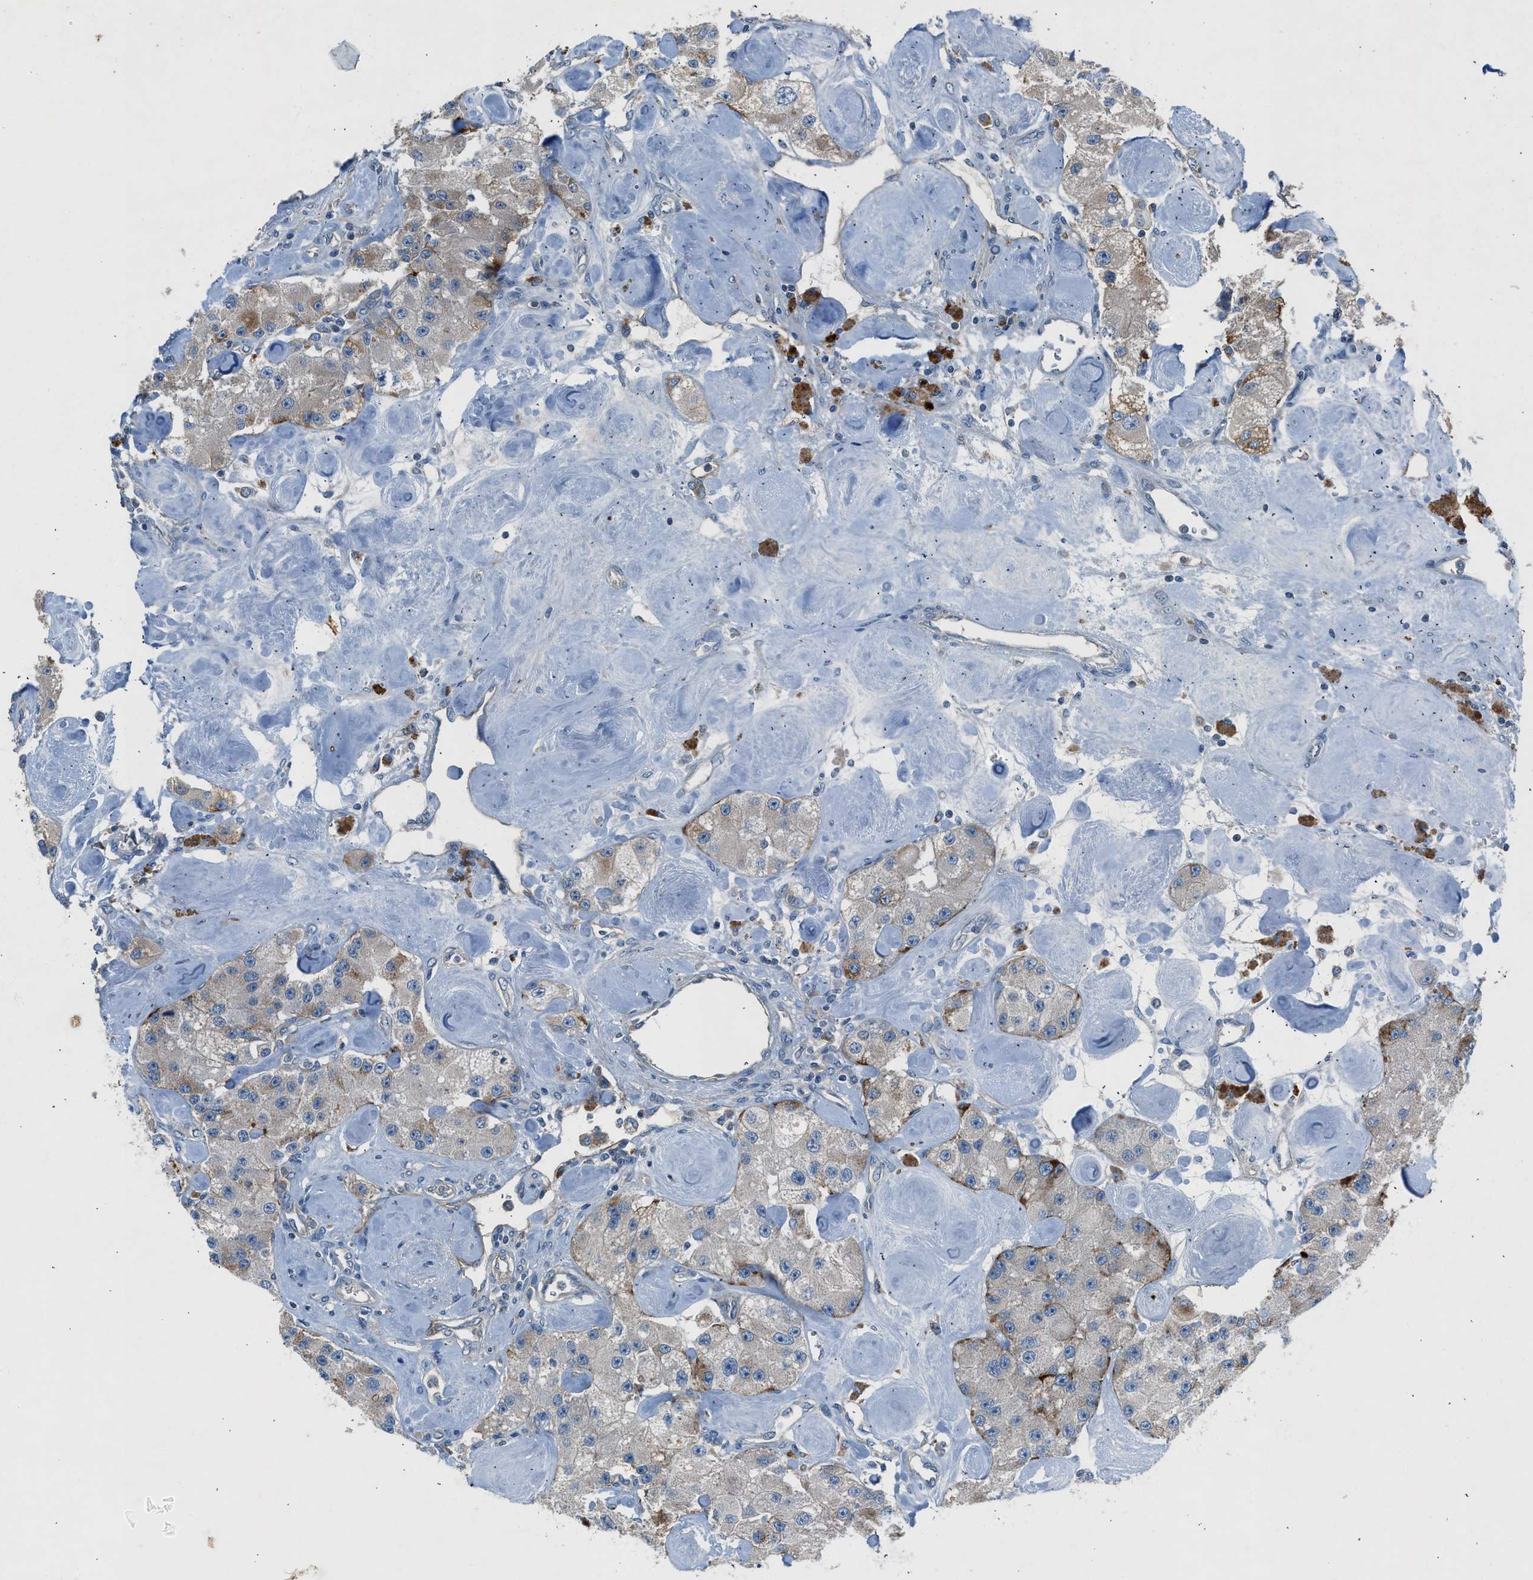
{"staining": {"intensity": "moderate", "quantity": "<25%", "location": "cytoplasmic/membranous"}, "tissue": "carcinoid", "cell_type": "Tumor cells", "image_type": "cancer", "snomed": [{"axis": "morphology", "description": "Carcinoid, malignant, NOS"}, {"axis": "topography", "description": "Pancreas"}], "caption": "Immunohistochemical staining of carcinoid reveals low levels of moderate cytoplasmic/membranous staining in approximately <25% of tumor cells.", "gene": "BMP1", "patient": {"sex": "male", "age": 41}}